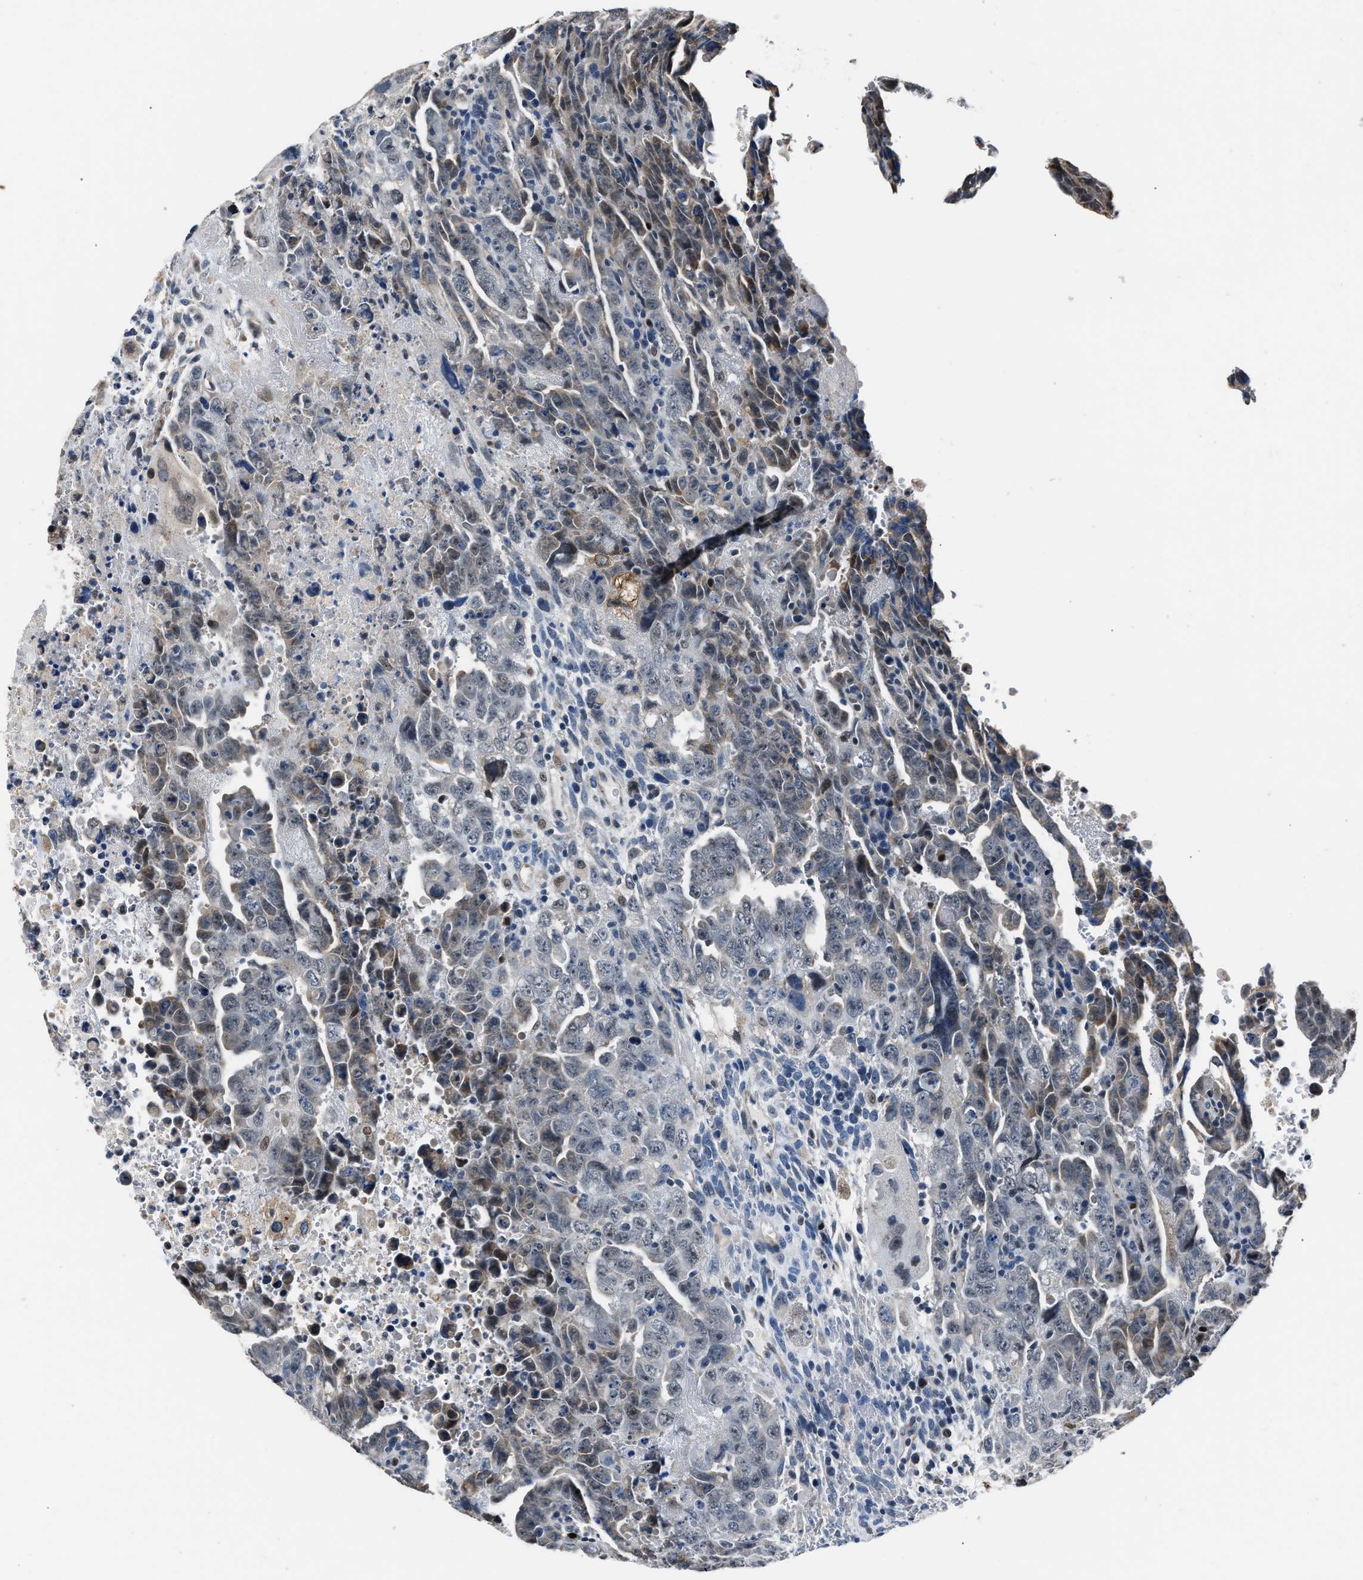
{"staining": {"intensity": "weak", "quantity": "25%-75%", "location": "cytoplasmic/membranous"}, "tissue": "testis cancer", "cell_type": "Tumor cells", "image_type": "cancer", "snomed": [{"axis": "morphology", "description": "Carcinoma, Embryonal, NOS"}, {"axis": "topography", "description": "Testis"}], "caption": "Tumor cells exhibit low levels of weak cytoplasmic/membranous staining in about 25%-75% of cells in embryonal carcinoma (testis).", "gene": "NSUN5", "patient": {"sex": "male", "age": 28}}